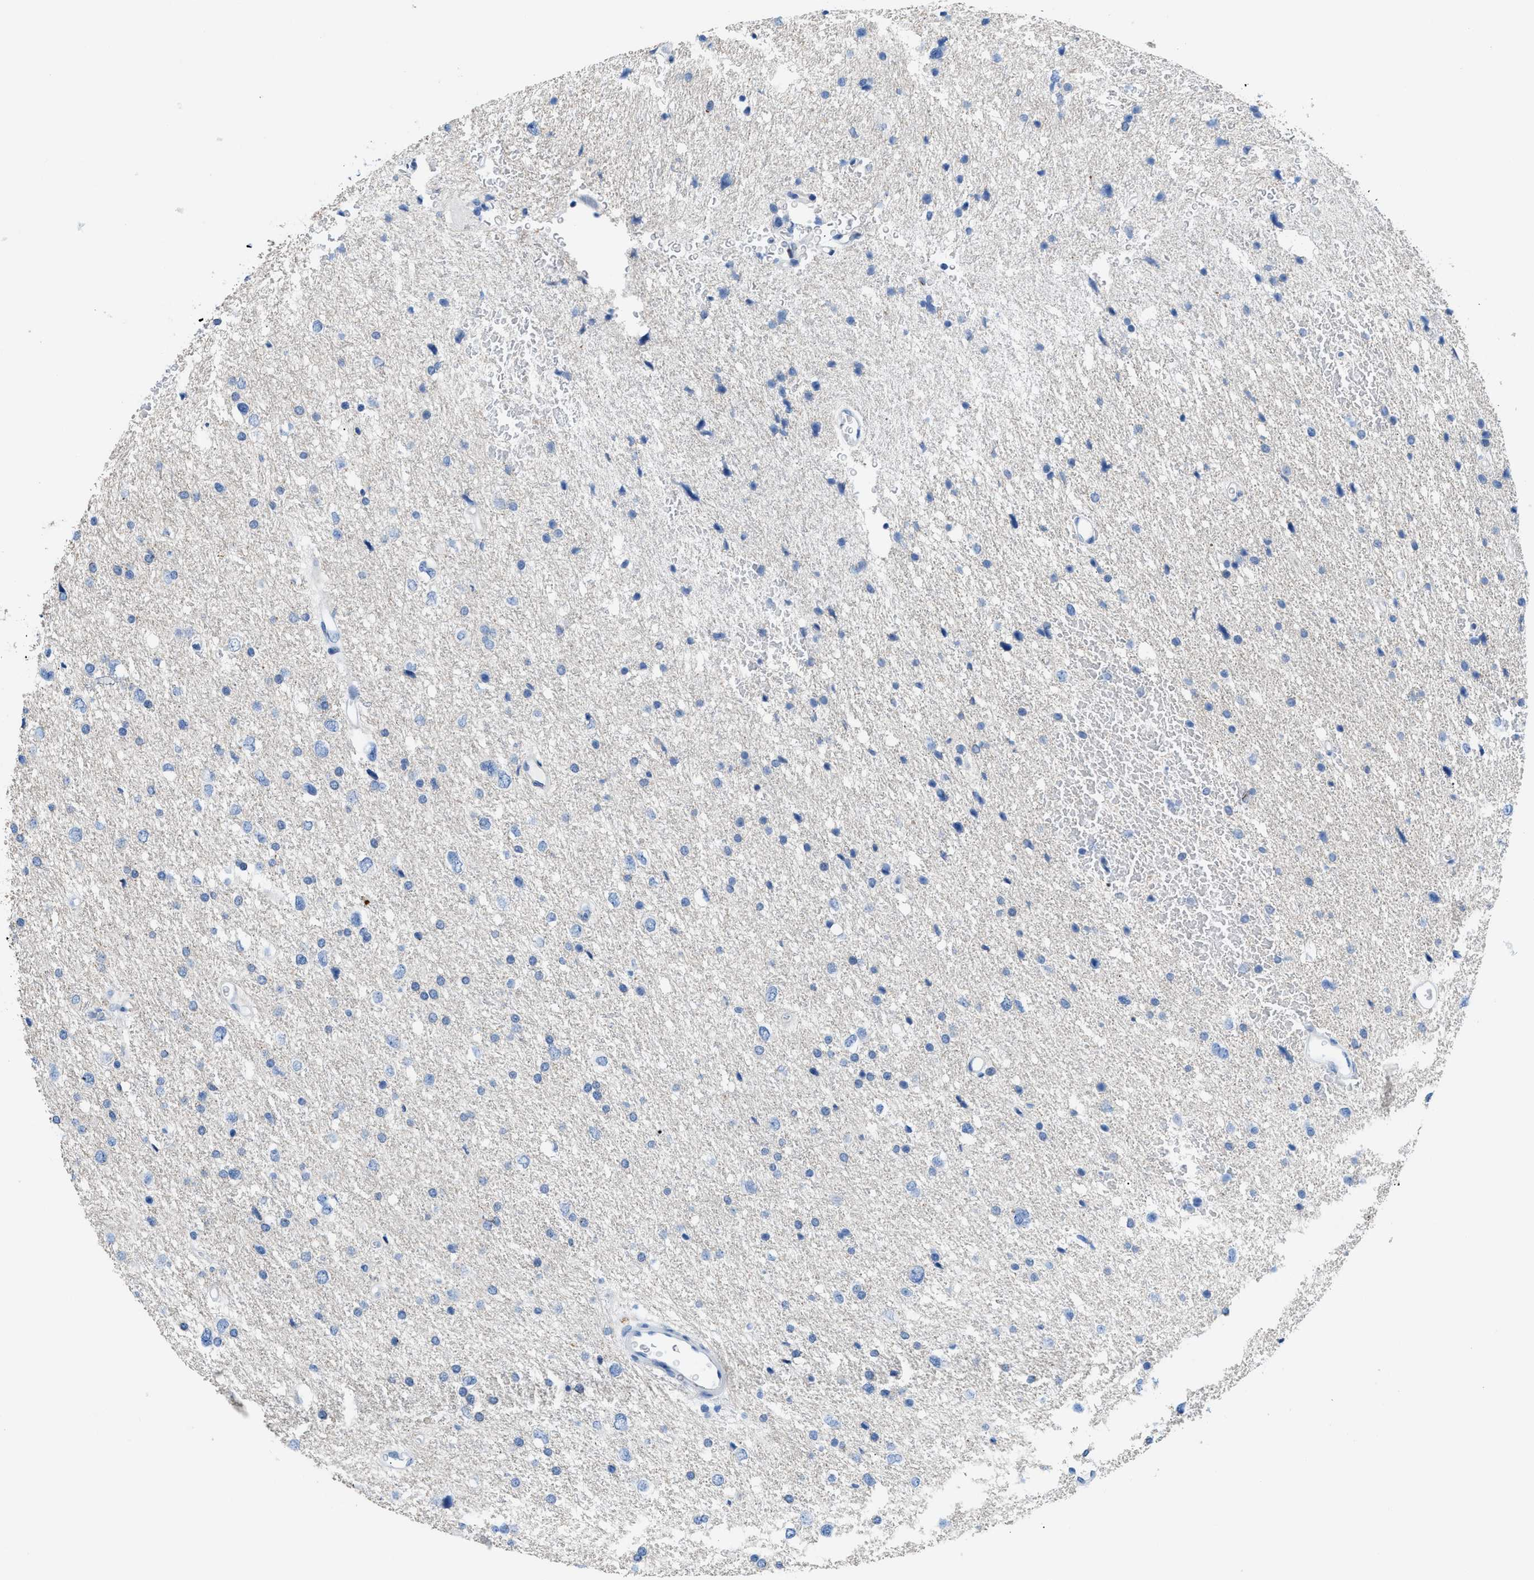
{"staining": {"intensity": "negative", "quantity": "none", "location": "none"}, "tissue": "glioma", "cell_type": "Tumor cells", "image_type": "cancer", "snomed": [{"axis": "morphology", "description": "Glioma, malignant, Low grade"}, {"axis": "topography", "description": "Brain"}], "caption": "The image displays no significant staining in tumor cells of low-grade glioma (malignant).", "gene": "FDCSP", "patient": {"sex": "female", "age": 37}}